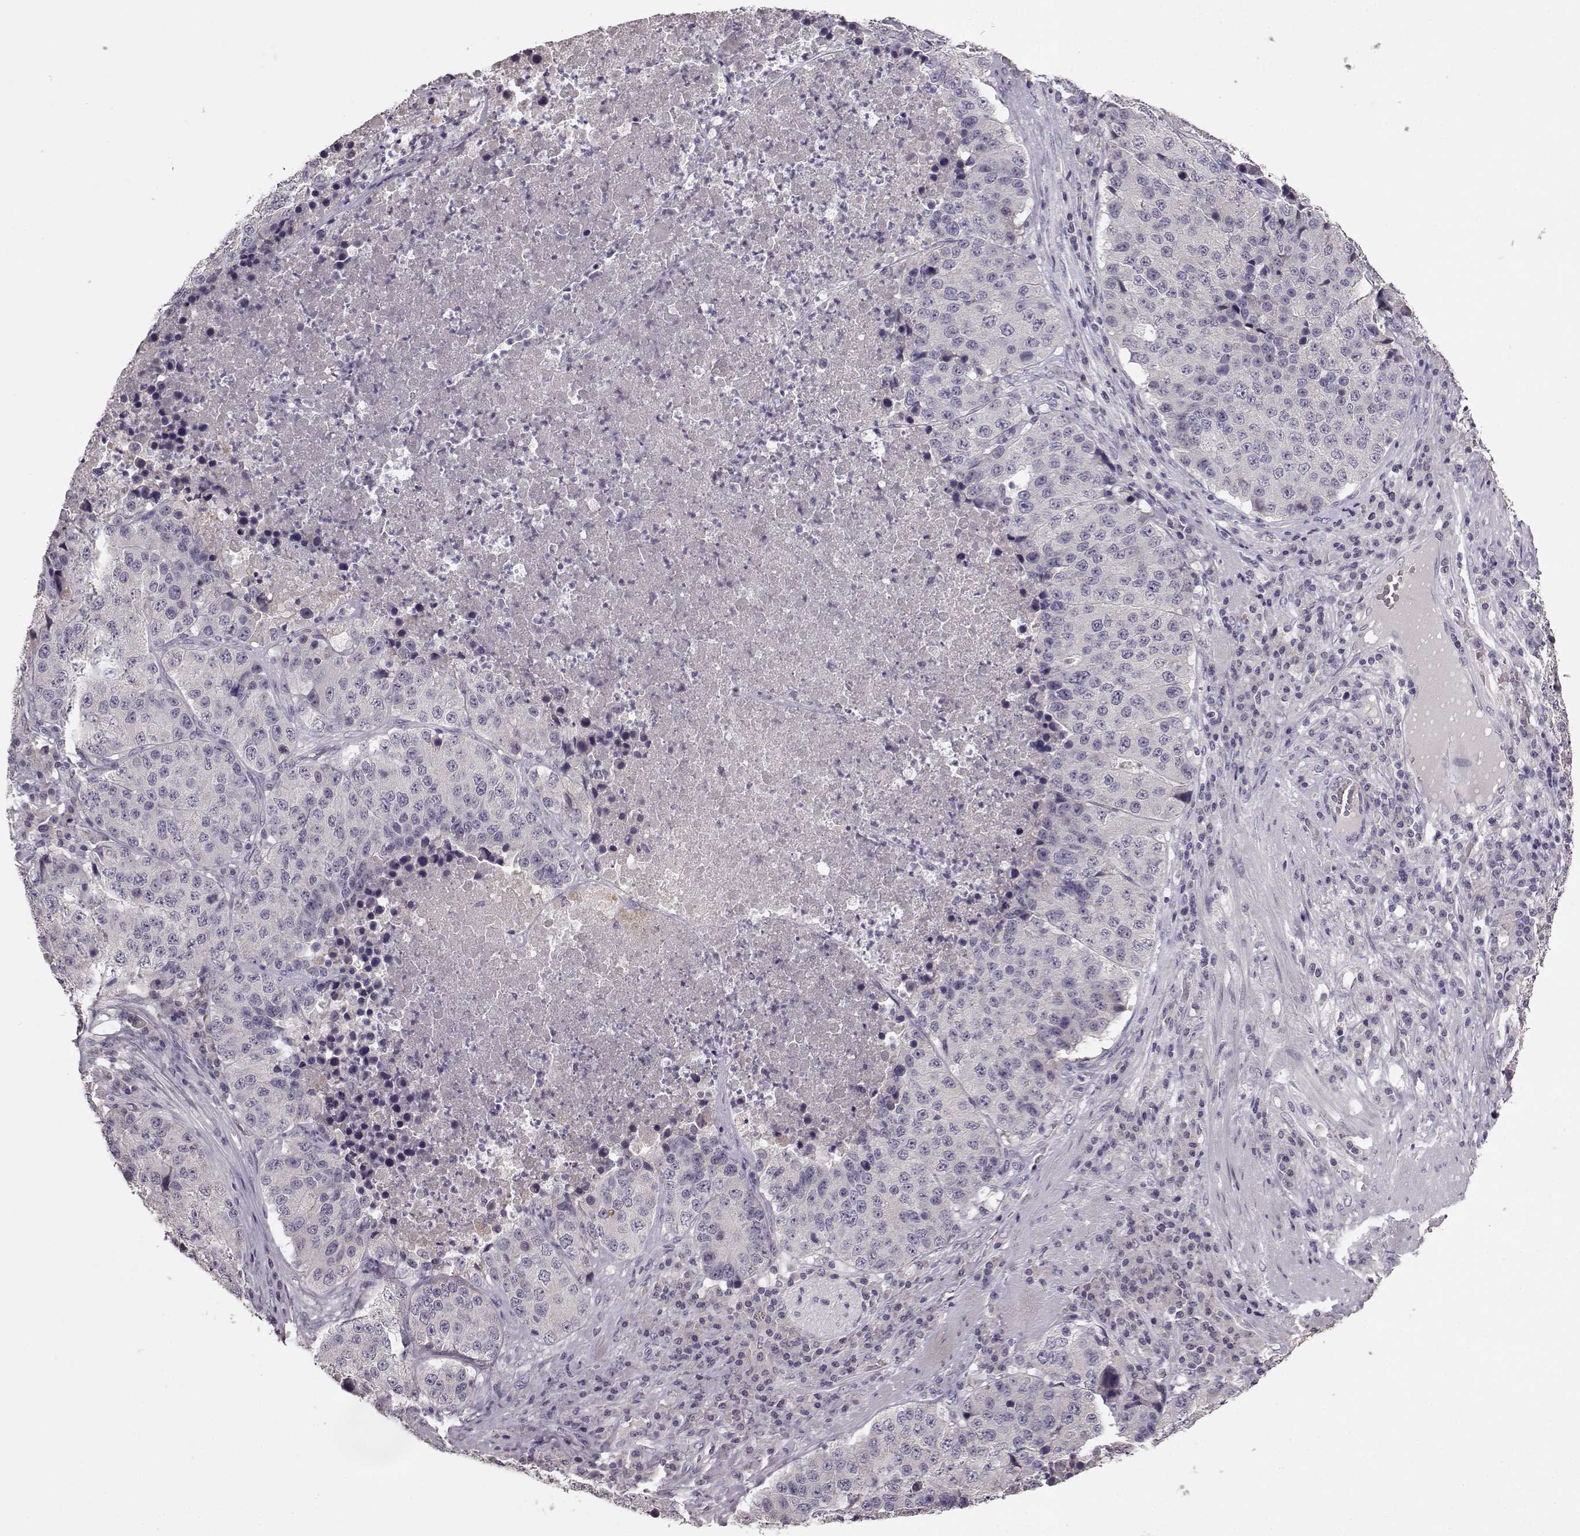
{"staining": {"intensity": "negative", "quantity": "none", "location": "none"}, "tissue": "stomach cancer", "cell_type": "Tumor cells", "image_type": "cancer", "snomed": [{"axis": "morphology", "description": "Adenocarcinoma, NOS"}, {"axis": "topography", "description": "Stomach"}], "caption": "Micrograph shows no protein staining in tumor cells of stomach adenocarcinoma tissue.", "gene": "BFSP2", "patient": {"sex": "male", "age": 71}}